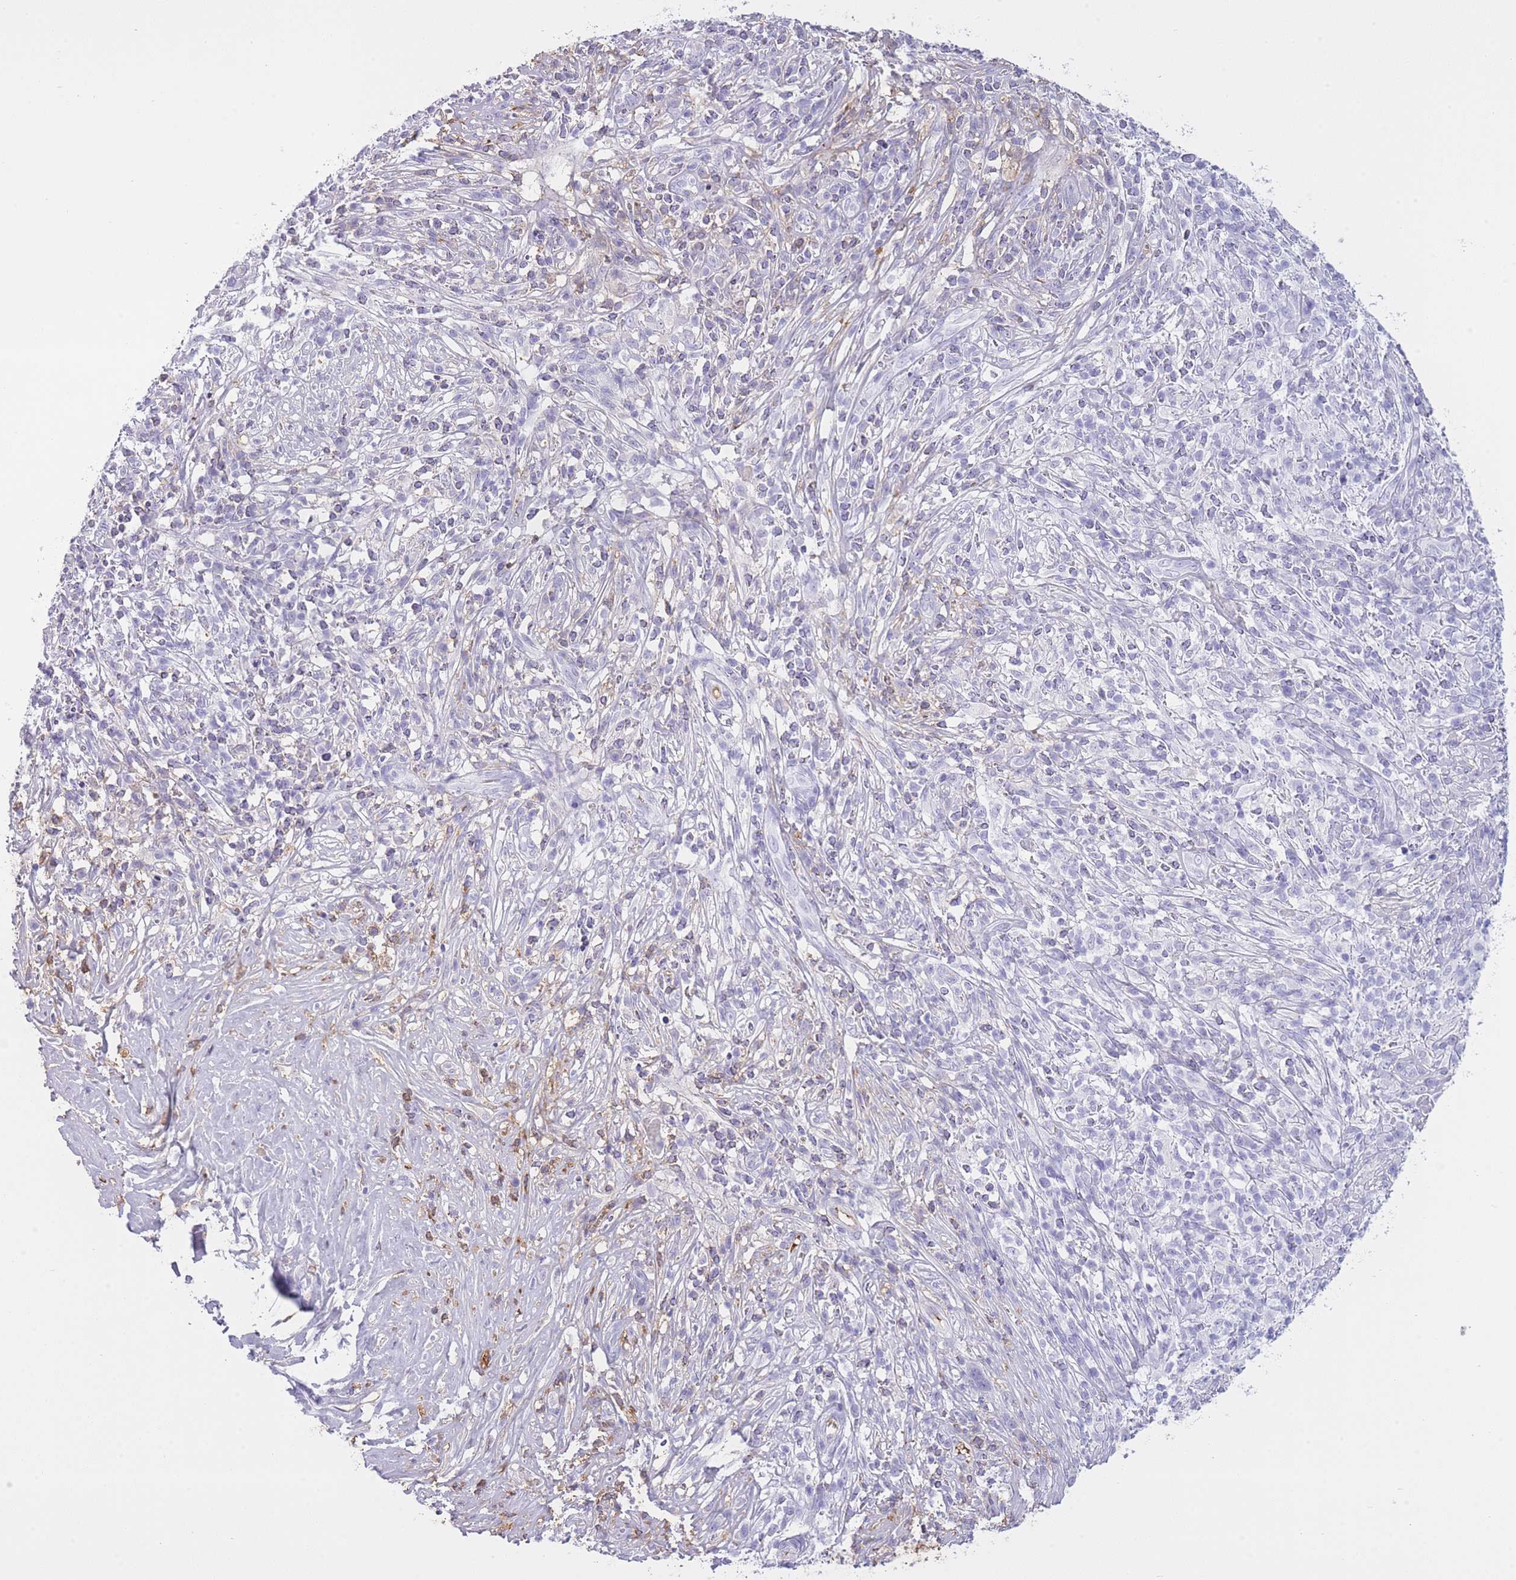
{"staining": {"intensity": "negative", "quantity": "none", "location": "none"}, "tissue": "melanoma", "cell_type": "Tumor cells", "image_type": "cancer", "snomed": [{"axis": "morphology", "description": "Malignant melanoma, NOS"}, {"axis": "topography", "description": "Skin"}], "caption": "The histopathology image demonstrates no staining of tumor cells in melanoma.", "gene": "AP3S2", "patient": {"sex": "male", "age": 66}}